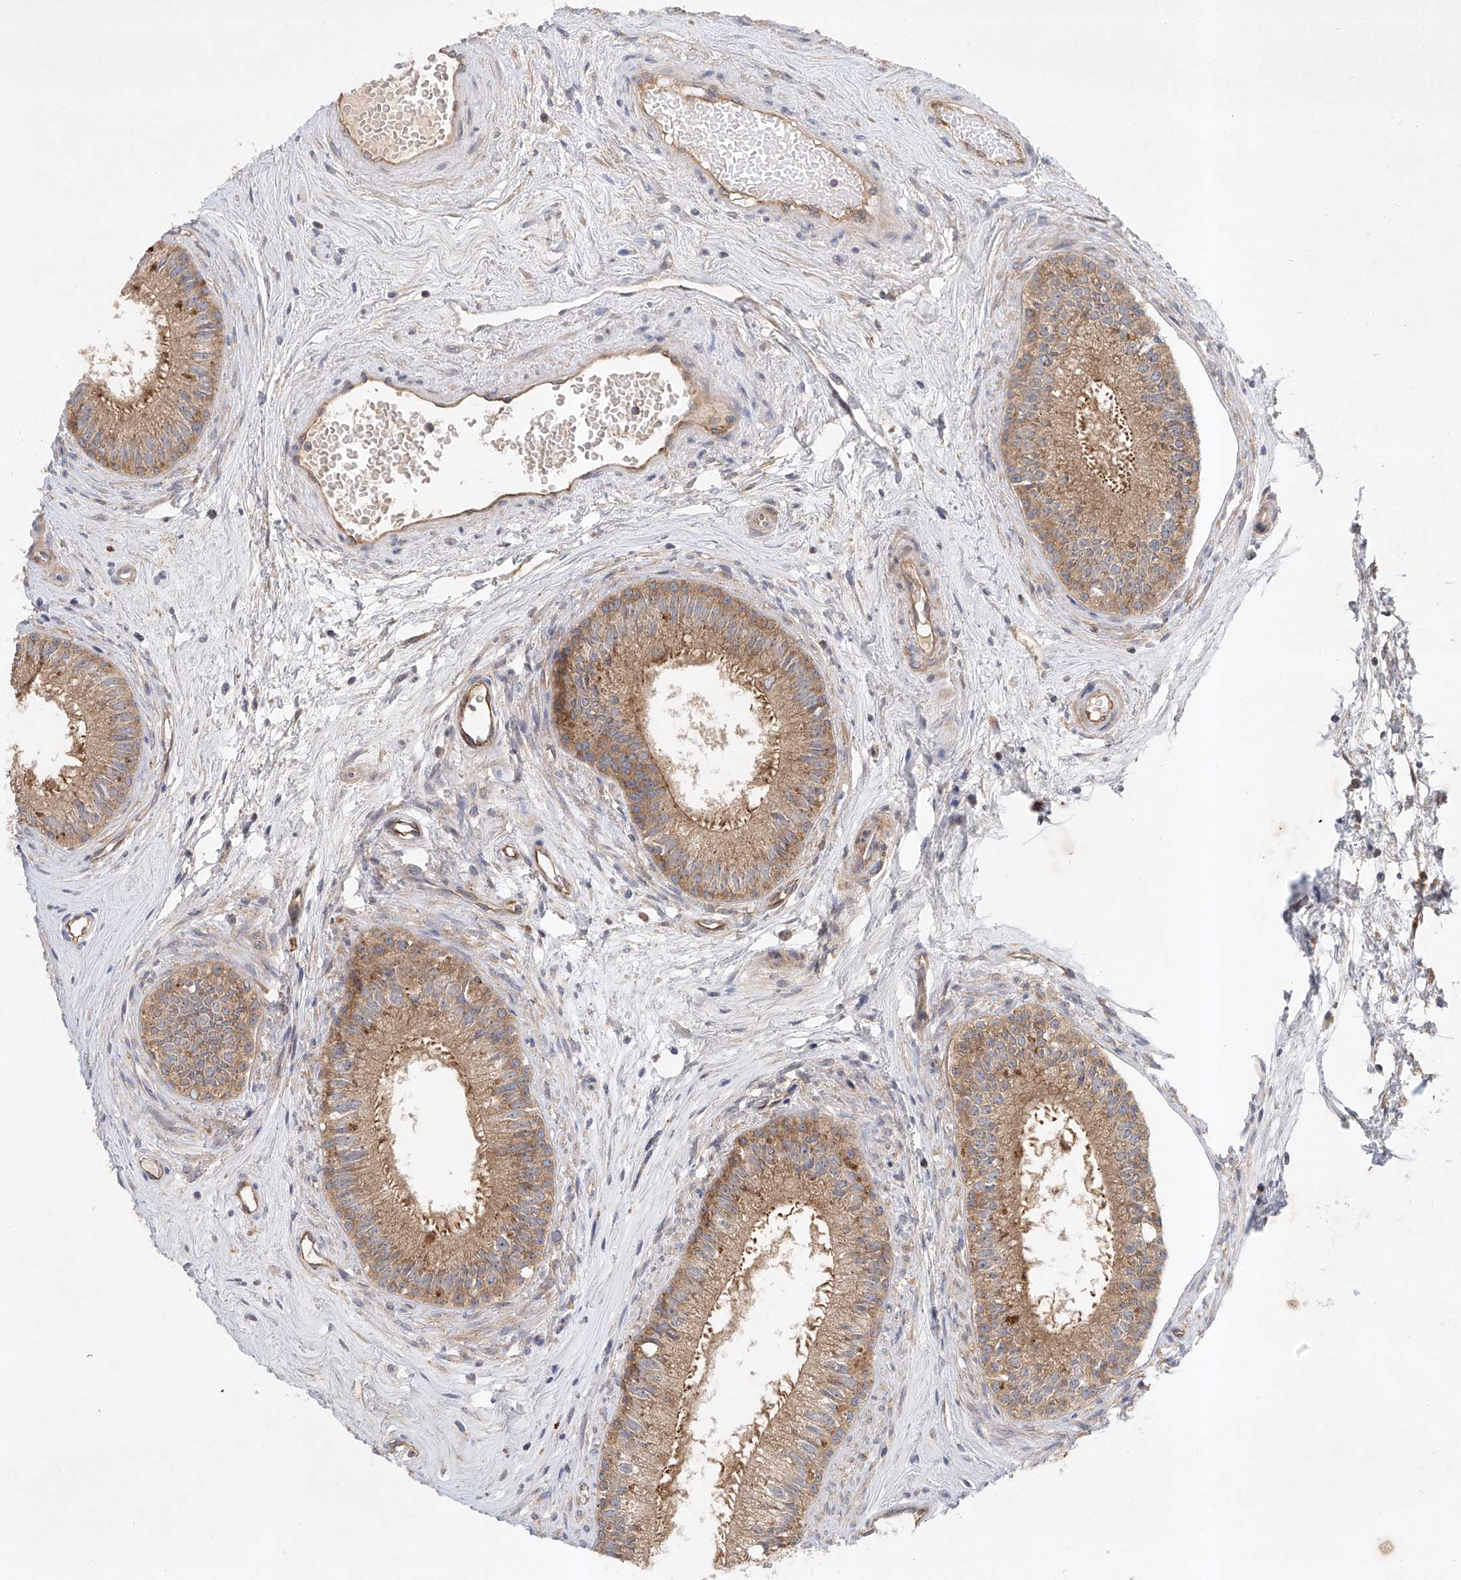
{"staining": {"intensity": "moderate", "quantity": ">75%", "location": "cytoplasmic/membranous"}, "tissue": "epididymis", "cell_type": "Glandular cells", "image_type": "normal", "snomed": [{"axis": "morphology", "description": "Normal tissue, NOS"}, {"axis": "topography", "description": "Epididymis"}], "caption": "The histopathology image demonstrates a brown stain indicating the presence of a protein in the cytoplasmic/membranous of glandular cells in epididymis.", "gene": "CARMIL1", "patient": {"sex": "male", "age": 71}}